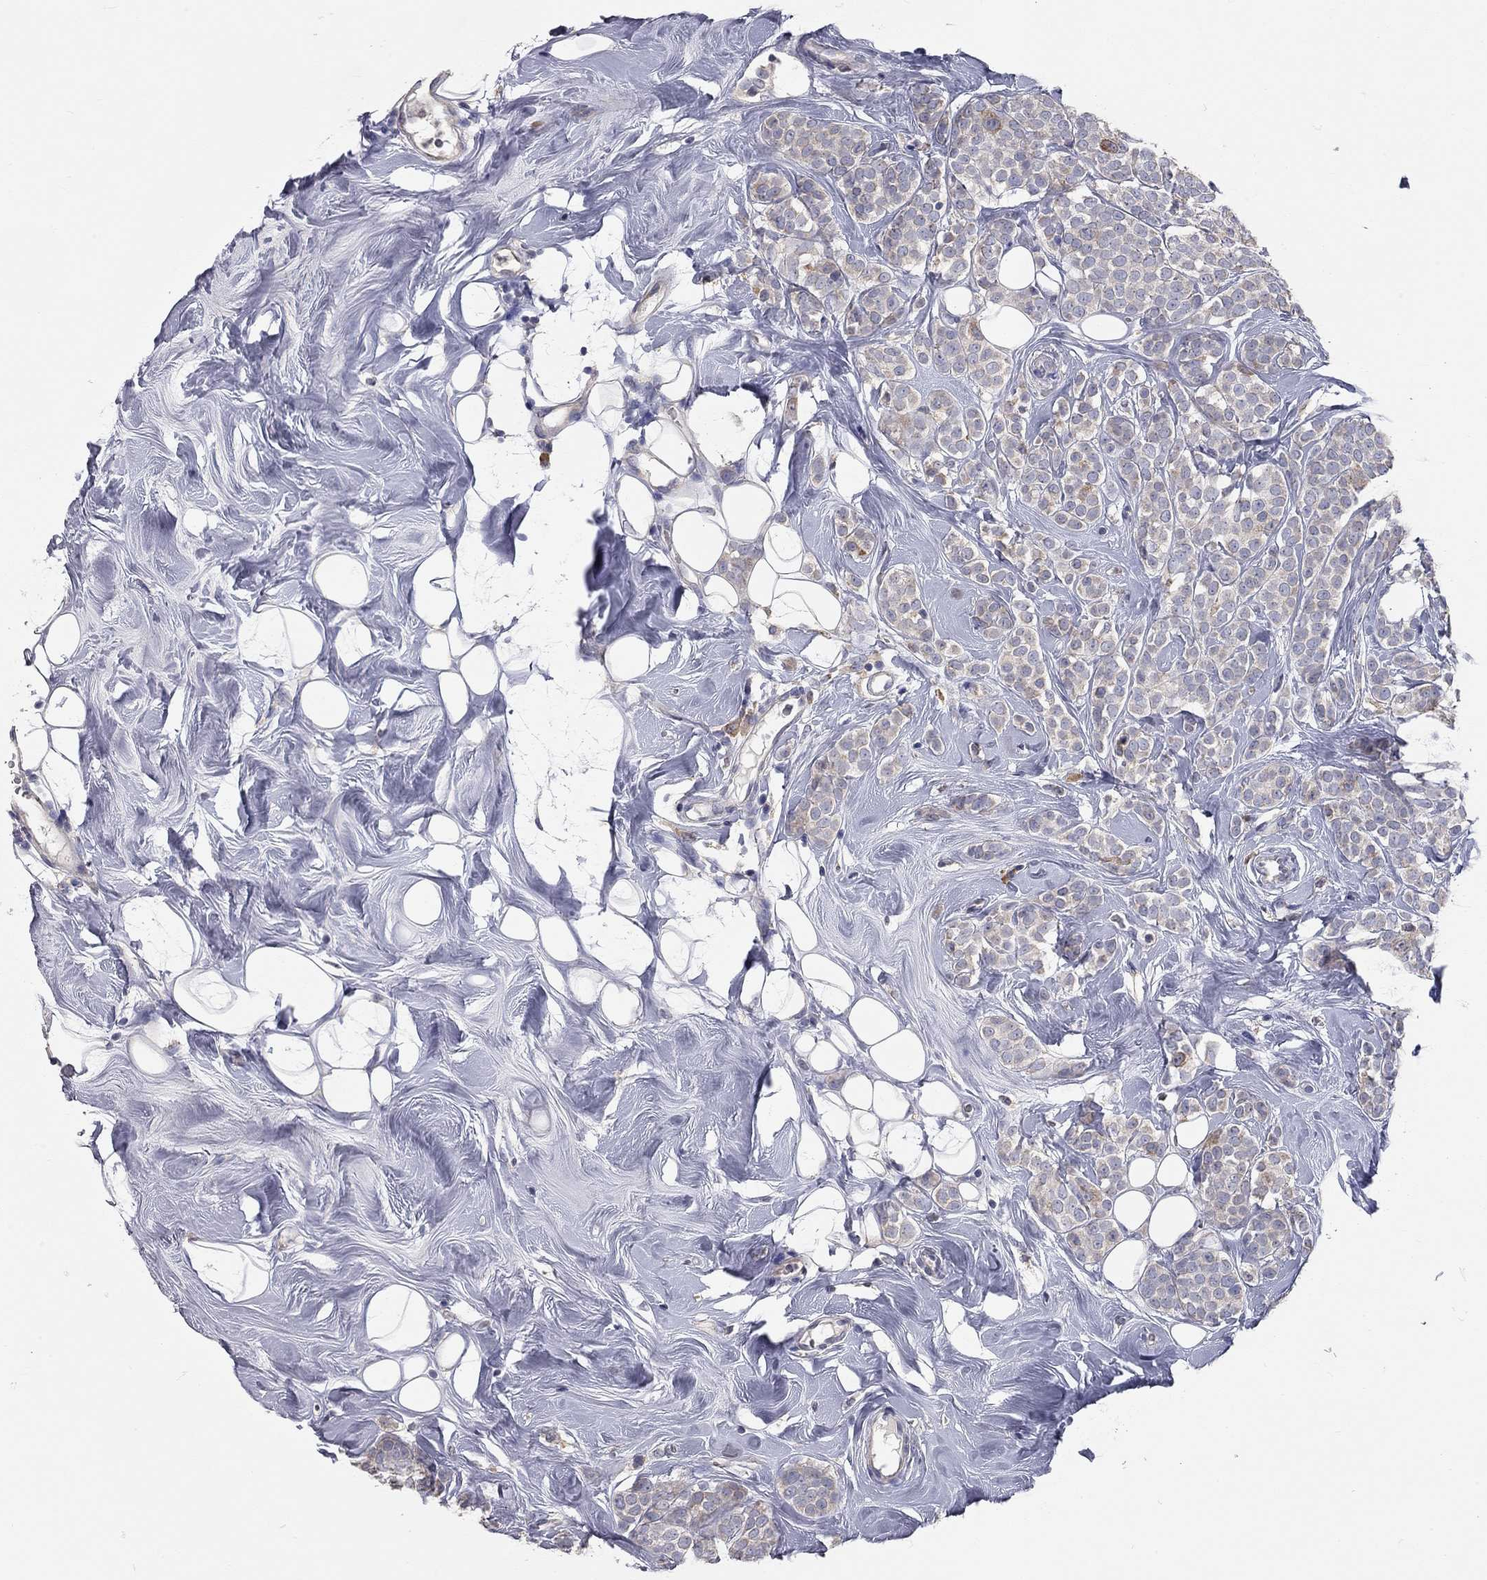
{"staining": {"intensity": "weak", "quantity": "<25%", "location": "cytoplasmic/membranous"}, "tissue": "breast cancer", "cell_type": "Tumor cells", "image_type": "cancer", "snomed": [{"axis": "morphology", "description": "Lobular carcinoma"}, {"axis": "topography", "description": "Breast"}], "caption": "A histopathology image of human breast cancer (lobular carcinoma) is negative for staining in tumor cells.", "gene": "XAGE2", "patient": {"sex": "female", "age": 49}}